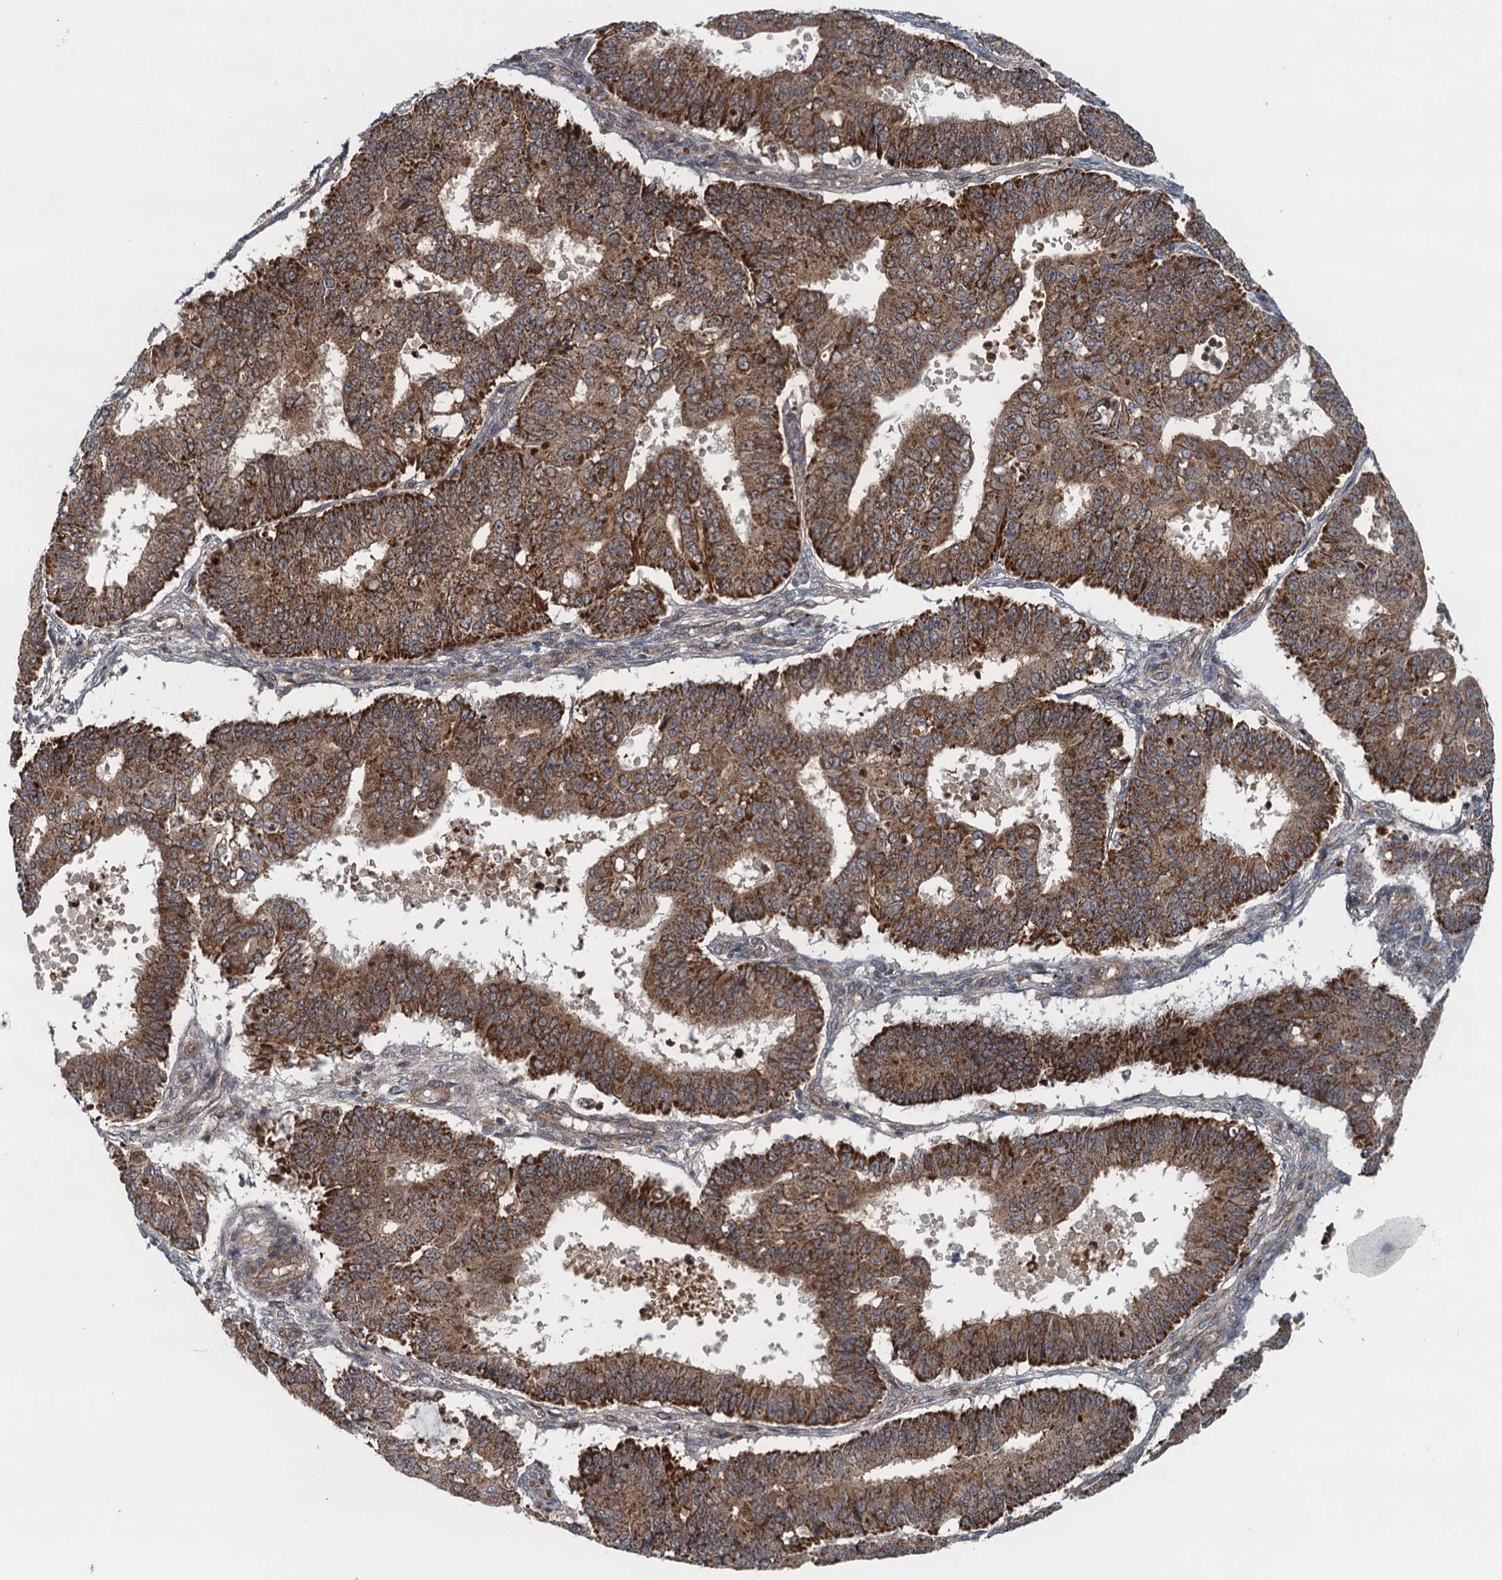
{"staining": {"intensity": "moderate", "quantity": ">75%", "location": "cytoplasmic/membranous"}, "tissue": "ovarian cancer", "cell_type": "Tumor cells", "image_type": "cancer", "snomed": [{"axis": "morphology", "description": "Carcinoma, endometroid"}, {"axis": "topography", "description": "Appendix"}, {"axis": "topography", "description": "Ovary"}], "caption": "Protein analysis of endometroid carcinoma (ovarian) tissue shows moderate cytoplasmic/membranous expression in about >75% of tumor cells. The protein is stained brown, and the nuclei are stained in blue (DAB (3,3'-diaminobenzidine) IHC with brightfield microscopy, high magnification).", "gene": "NLRP10", "patient": {"sex": "female", "age": 42}}